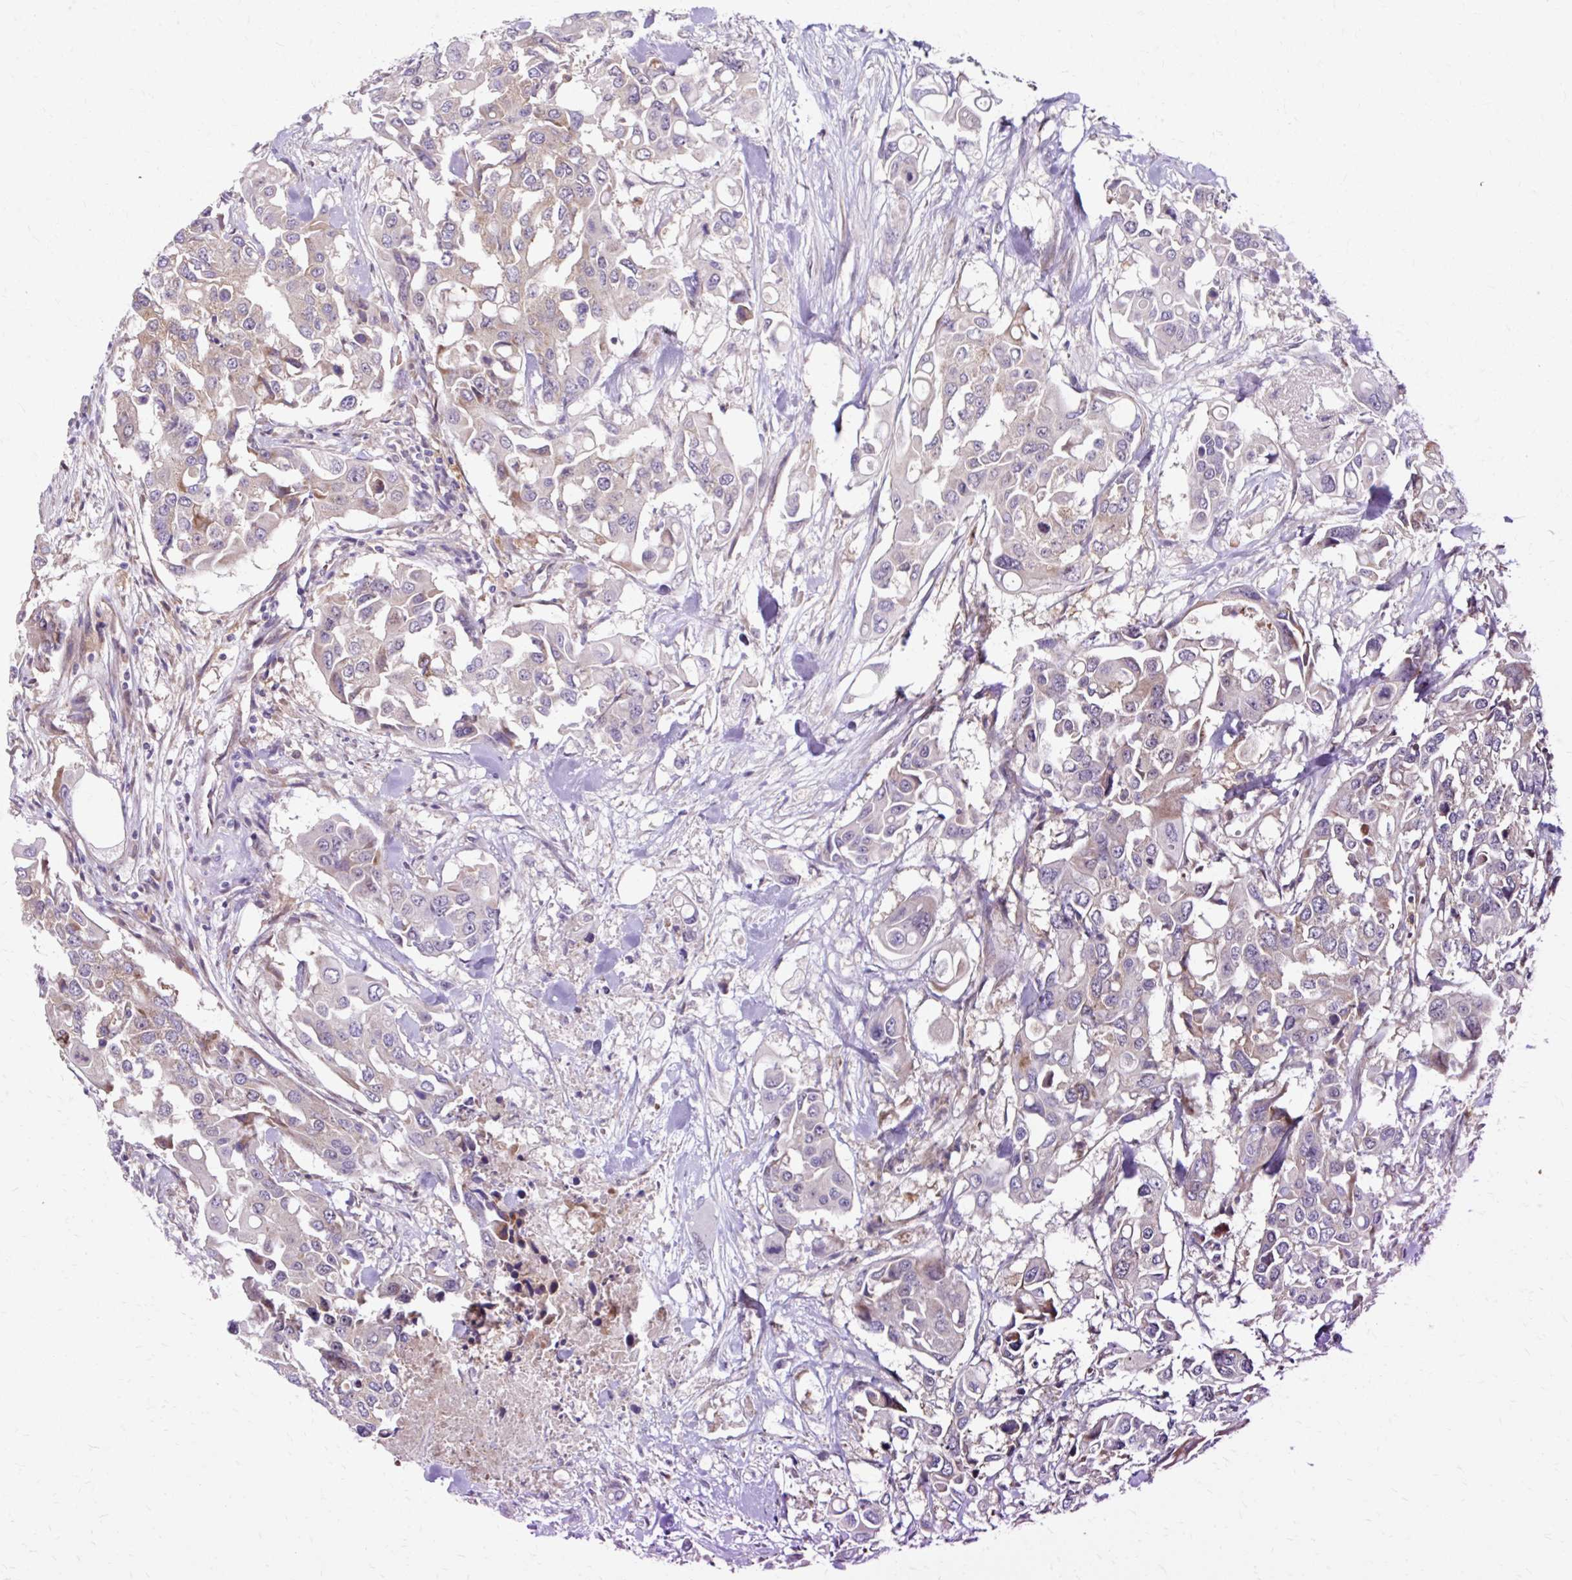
{"staining": {"intensity": "weak", "quantity": "<25%", "location": "cytoplasmic/membranous"}, "tissue": "colorectal cancer", "cell_type": "Tumor cells", "image_type": "cancer", "snomed": [{"axis": "morphology", "description": "Adenocarcinoma, NOS"}, {"axis": "topography", "description": "Colon"}], "caption": "Tumor cells are negative for brown protein staining in adenocarcinoma (colorectal). The staining is performed using DAB (3,3'-diaminobenzidine) brown chromogen with nuclei counter-stained in using hematoxylin.", "gene": "GEMIN2", "patient": {"sex": "male", "age": 77}}